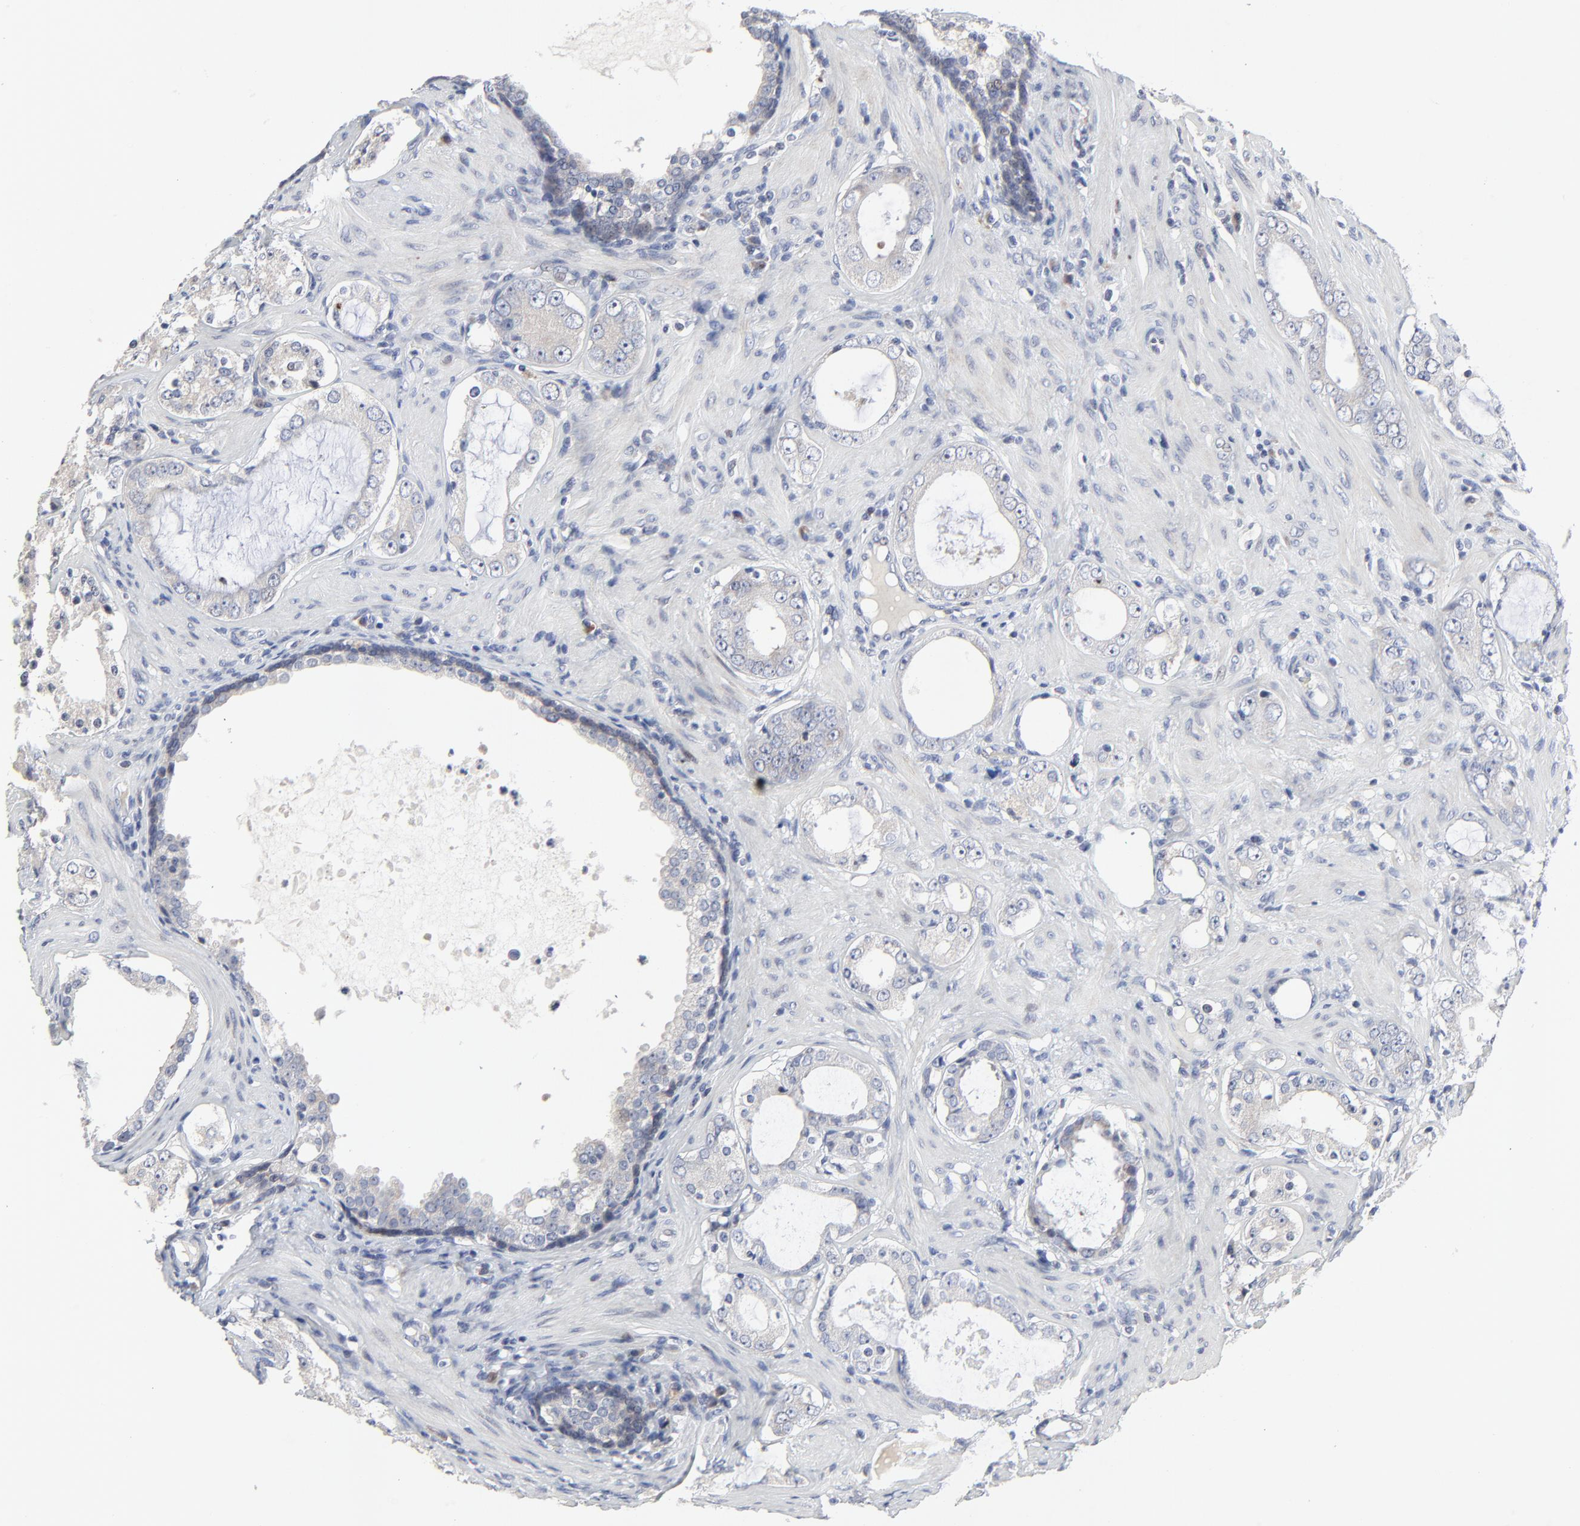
{"staining": {"intensity": "negative", "quantity": "none", "location": "none"}, "tissue": "prostate cancer", "cell_type": "Tumor cells", "image_type": "cancer", "snomed": [{"axis": "morphology", "description": "Adenocarcinoma, Medium grade"}, {"axis": "topography", "description": "Prostate"}], "caption": "Protein analysis of prostate cancer displays no significant expression in tumor cells.", "gene": "NLGN3", "patient": {"sex": "male", "age": 73}}